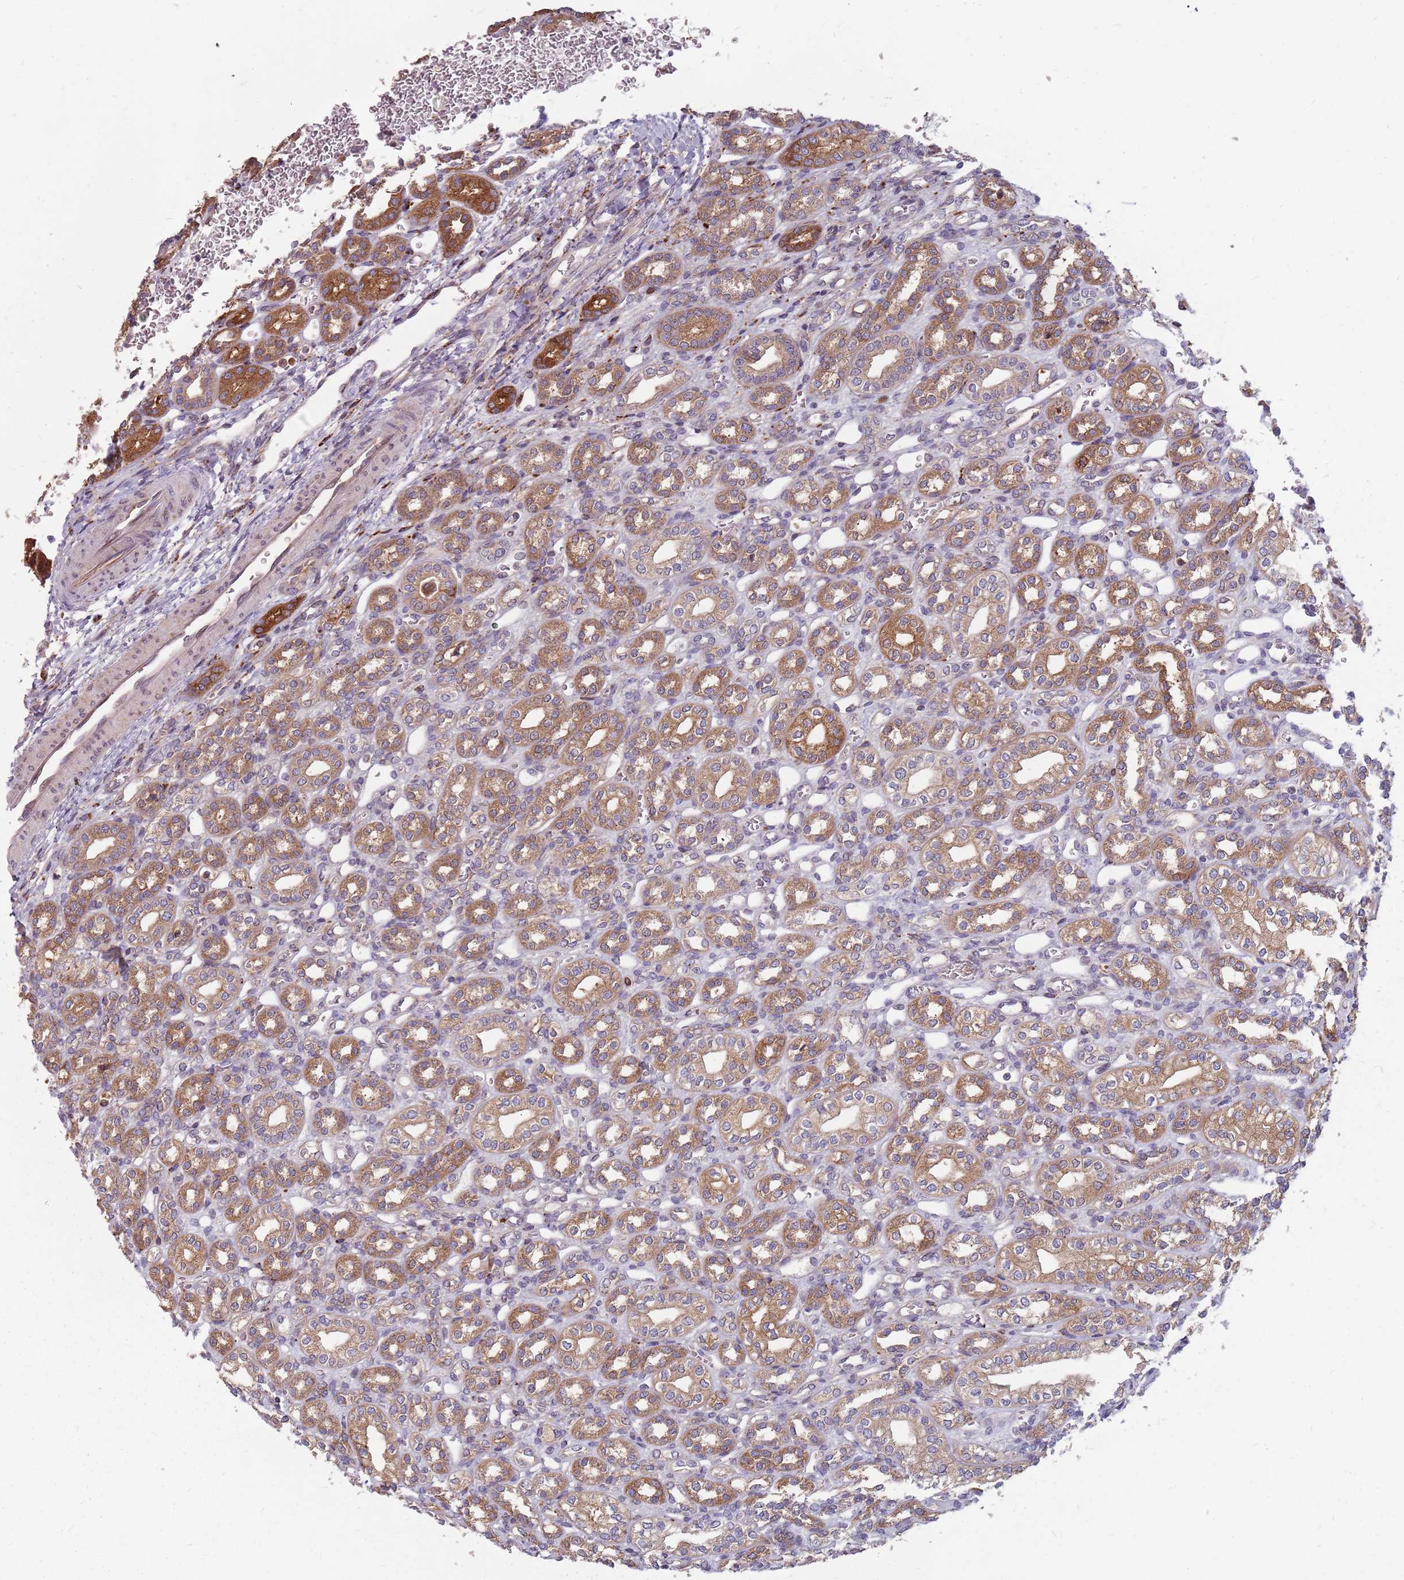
{"staining": {"intensity": "strong", "quantity": ">75%", "location": "cytoplasmic/membranous"}, "tissue": "kidney", "cell_type": "Cells in tubules", "image_type": "normal", "snomed": [{"axis": "morphology", "description": "Normal tissue, NOS"}, {"axis": "morphology", "description": "Neoplasm, malignant, NOS"}, {"axis": "topography", "description": "Kidney"}], "caption": "DAB immunohistochemical staining of unremarkable human kidney demonstrates strong cytoplasmic/membranous protein staining in about >75% of cells in tubules.", "gene": "NME4", "patient": {"sex": "female", "age": 1}}